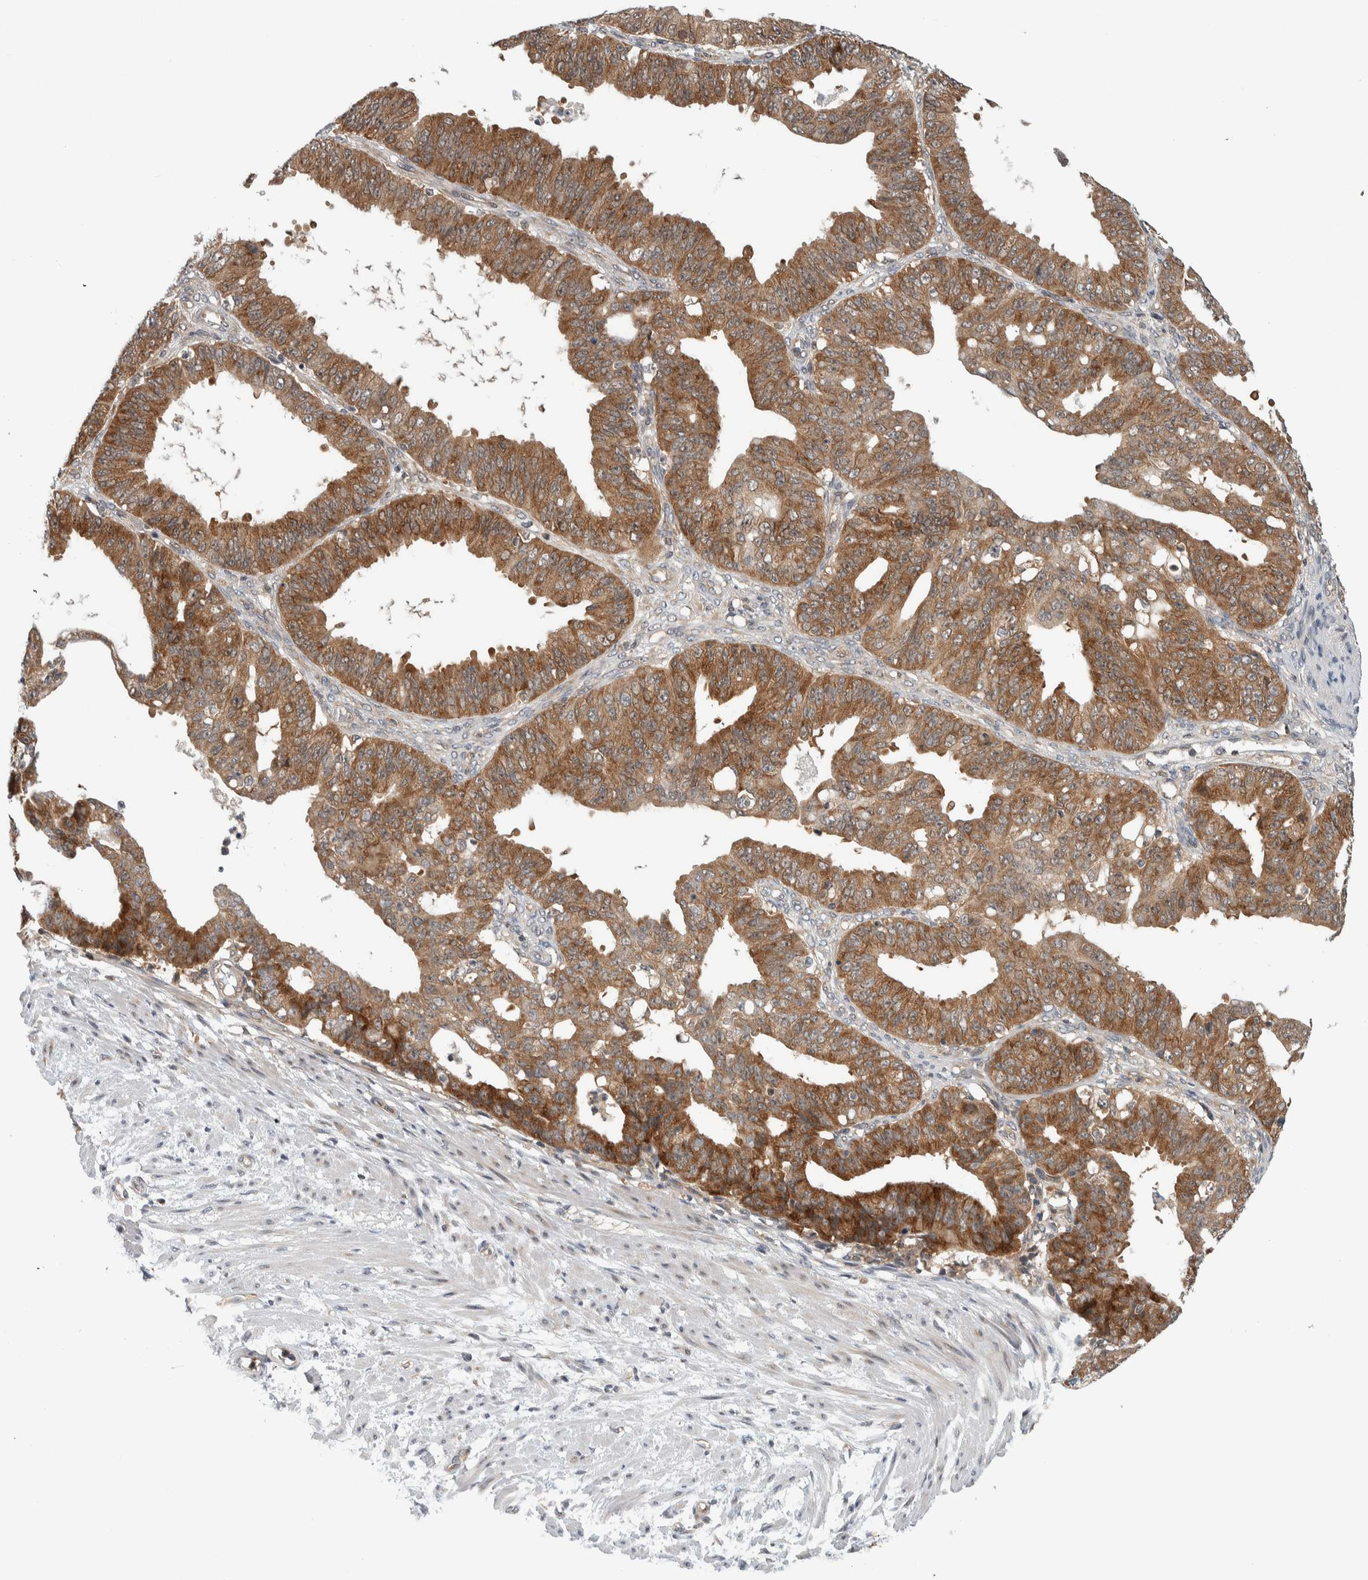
{"staining": {"intensity": "moderate", "quantity": ">75%", "location": "cytoplasmic/membranous"}, "tissue": "ovarian cancer", "cell_type": "Tumor cells", "image_type": "cancer", "snomed": [{"axis": "morphology", "description": "Carcinoma, endometroid"}, {"axis": "topography", "description": "Ovary"}], "caption": "A brown stain shows moderate cytoplasmic/membranous staining of a protein in human endometroid carcinoma (ovarian) tumor cells. The protein of interest is stained brown, and the nuclei are stained in blue (DAB (3,3'-diaminobenzidine) IHC with brightfield microscopy, high magnification).", "gene": "CCDC43", "patient": {"sex": "female", "age": 42}}